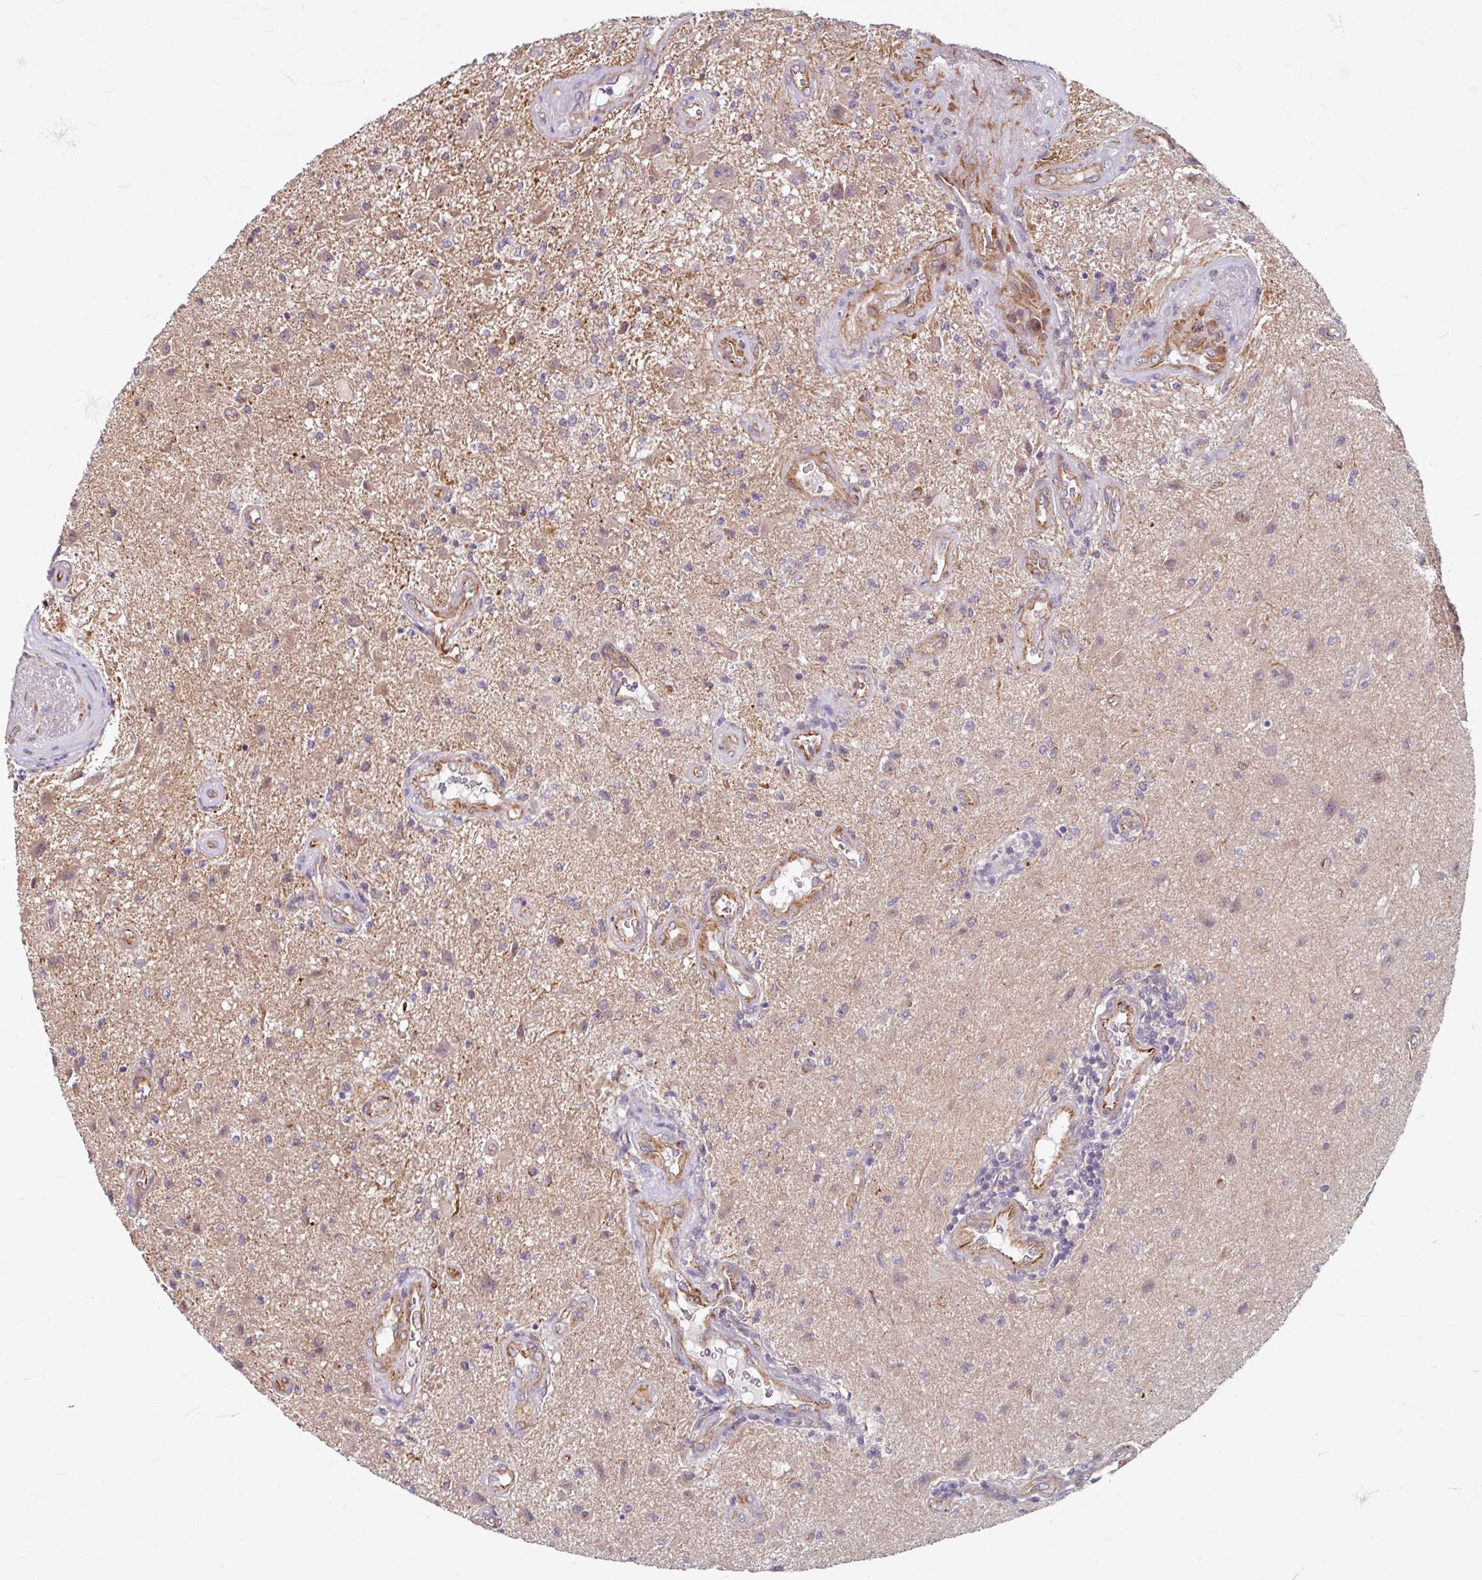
{"staining": {"intensity": "weak", "quantity": "<25%", "location": "cytoplasmic/membranous"}, "tissue": "glioma", "cell_type": "Tumor cells", "image_type": "cancer", "snomed": [{"axis": "morphology", "description": "Glioma, malignant, High grade"}, {"axis": "topography", "description": "Brain"}], "caption": "DAB (3,3'-diaminobenzidine) immunohistochemical staining of human glioma displays no significant staining in tumor cells.", "gene": "DAAM2", "patient": {"sex": "male", "age": 67}}